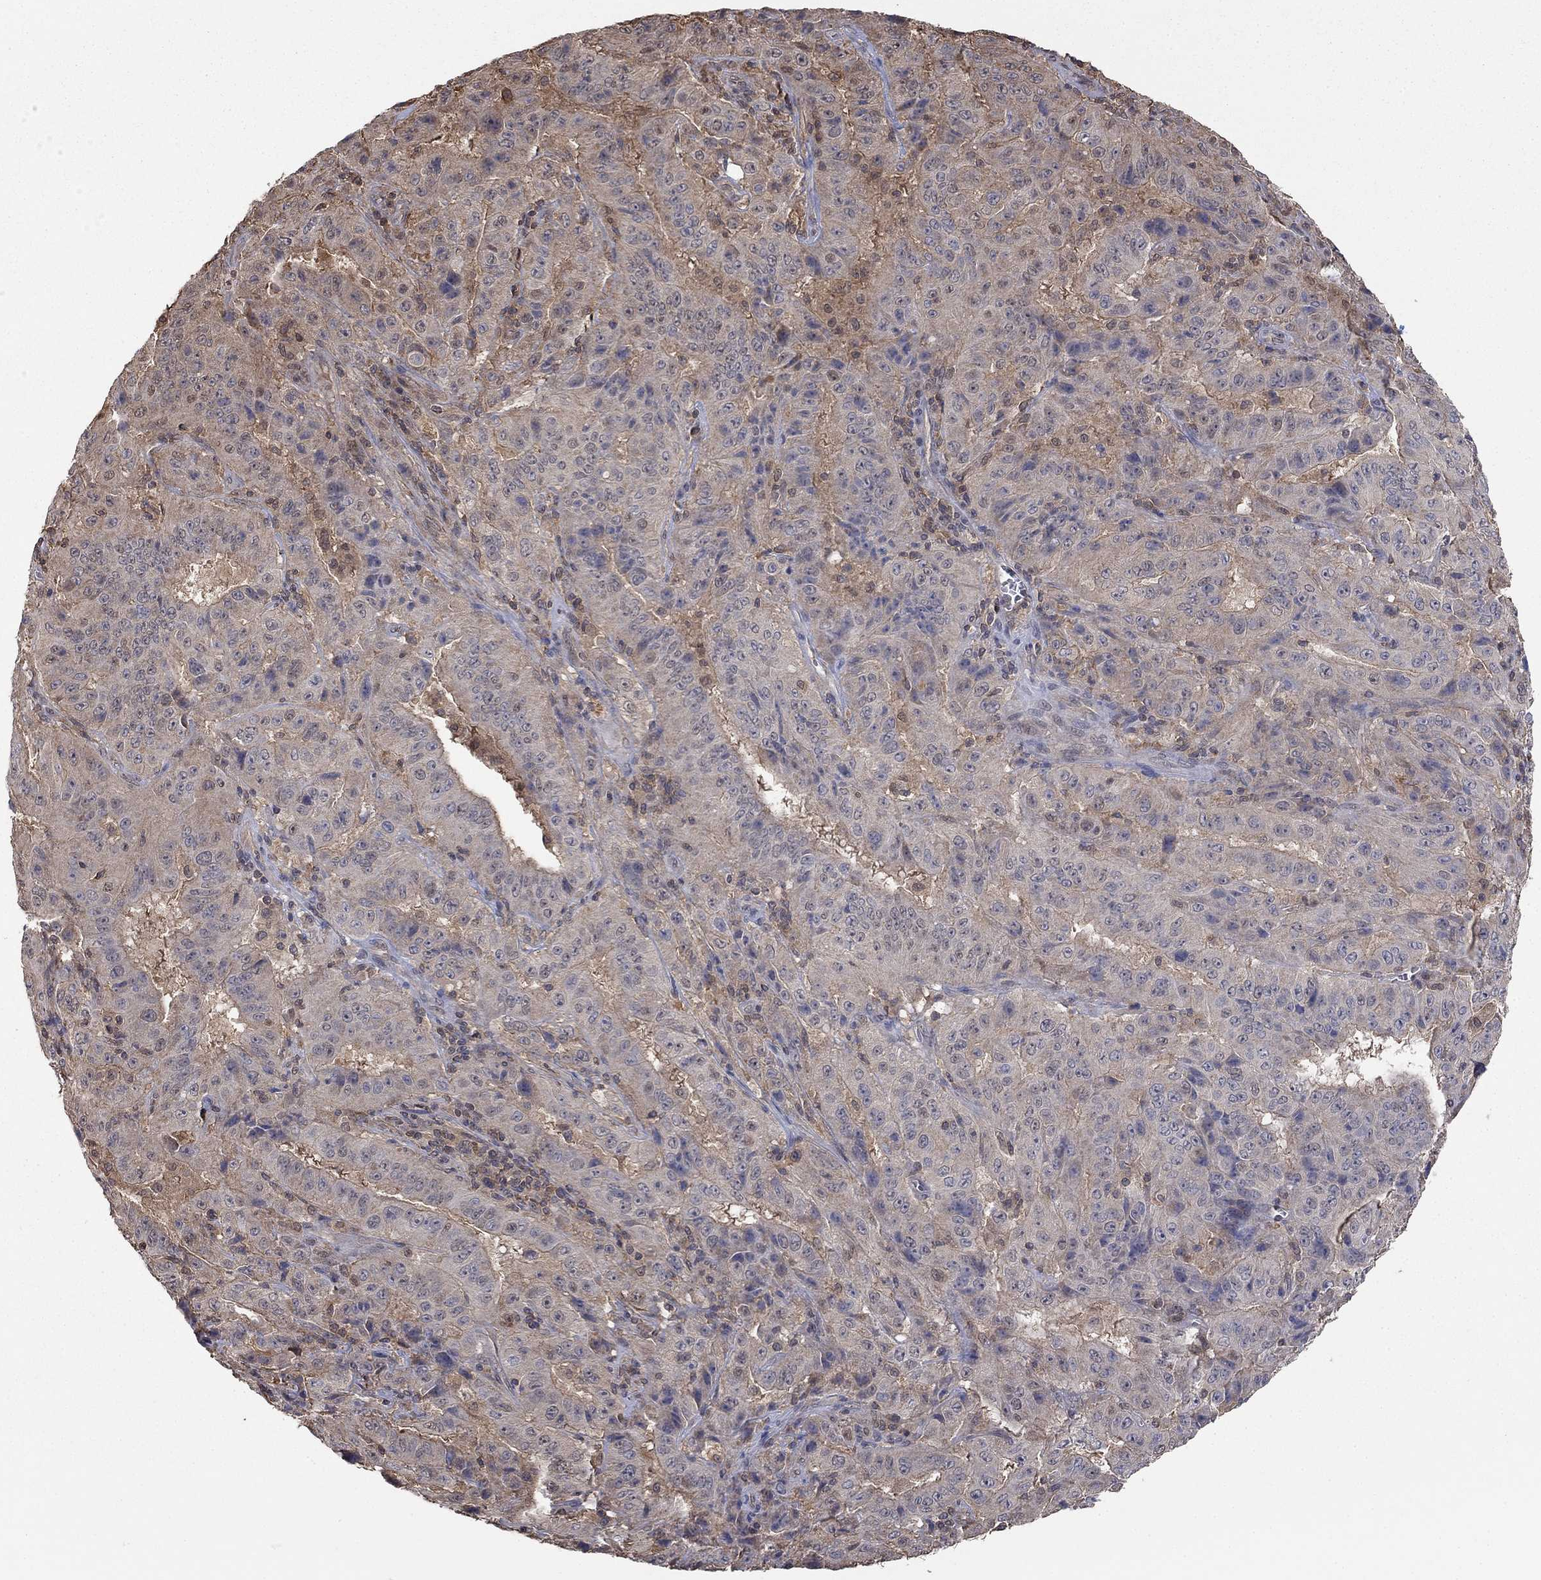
{"staining": {"intensity": "negative", "quantity": "none", "location": "none"}, "tissue": "pancreatic cancer", "cell_type": "Tumor cells", "image_type": "cancer", "snomed": [{"axis": "morphology", "description": "Adenocarcinoma, NOS"}, {"axis": "topography", "description": "Pancreas"}], "caption": "This is a micrograph of immunohistochemistry staining of pancreatic adenocarcinoma, which shows no staining in tumor cells.", "gene": "RNF114", "patient": {"sex": "male", "age": 63}}